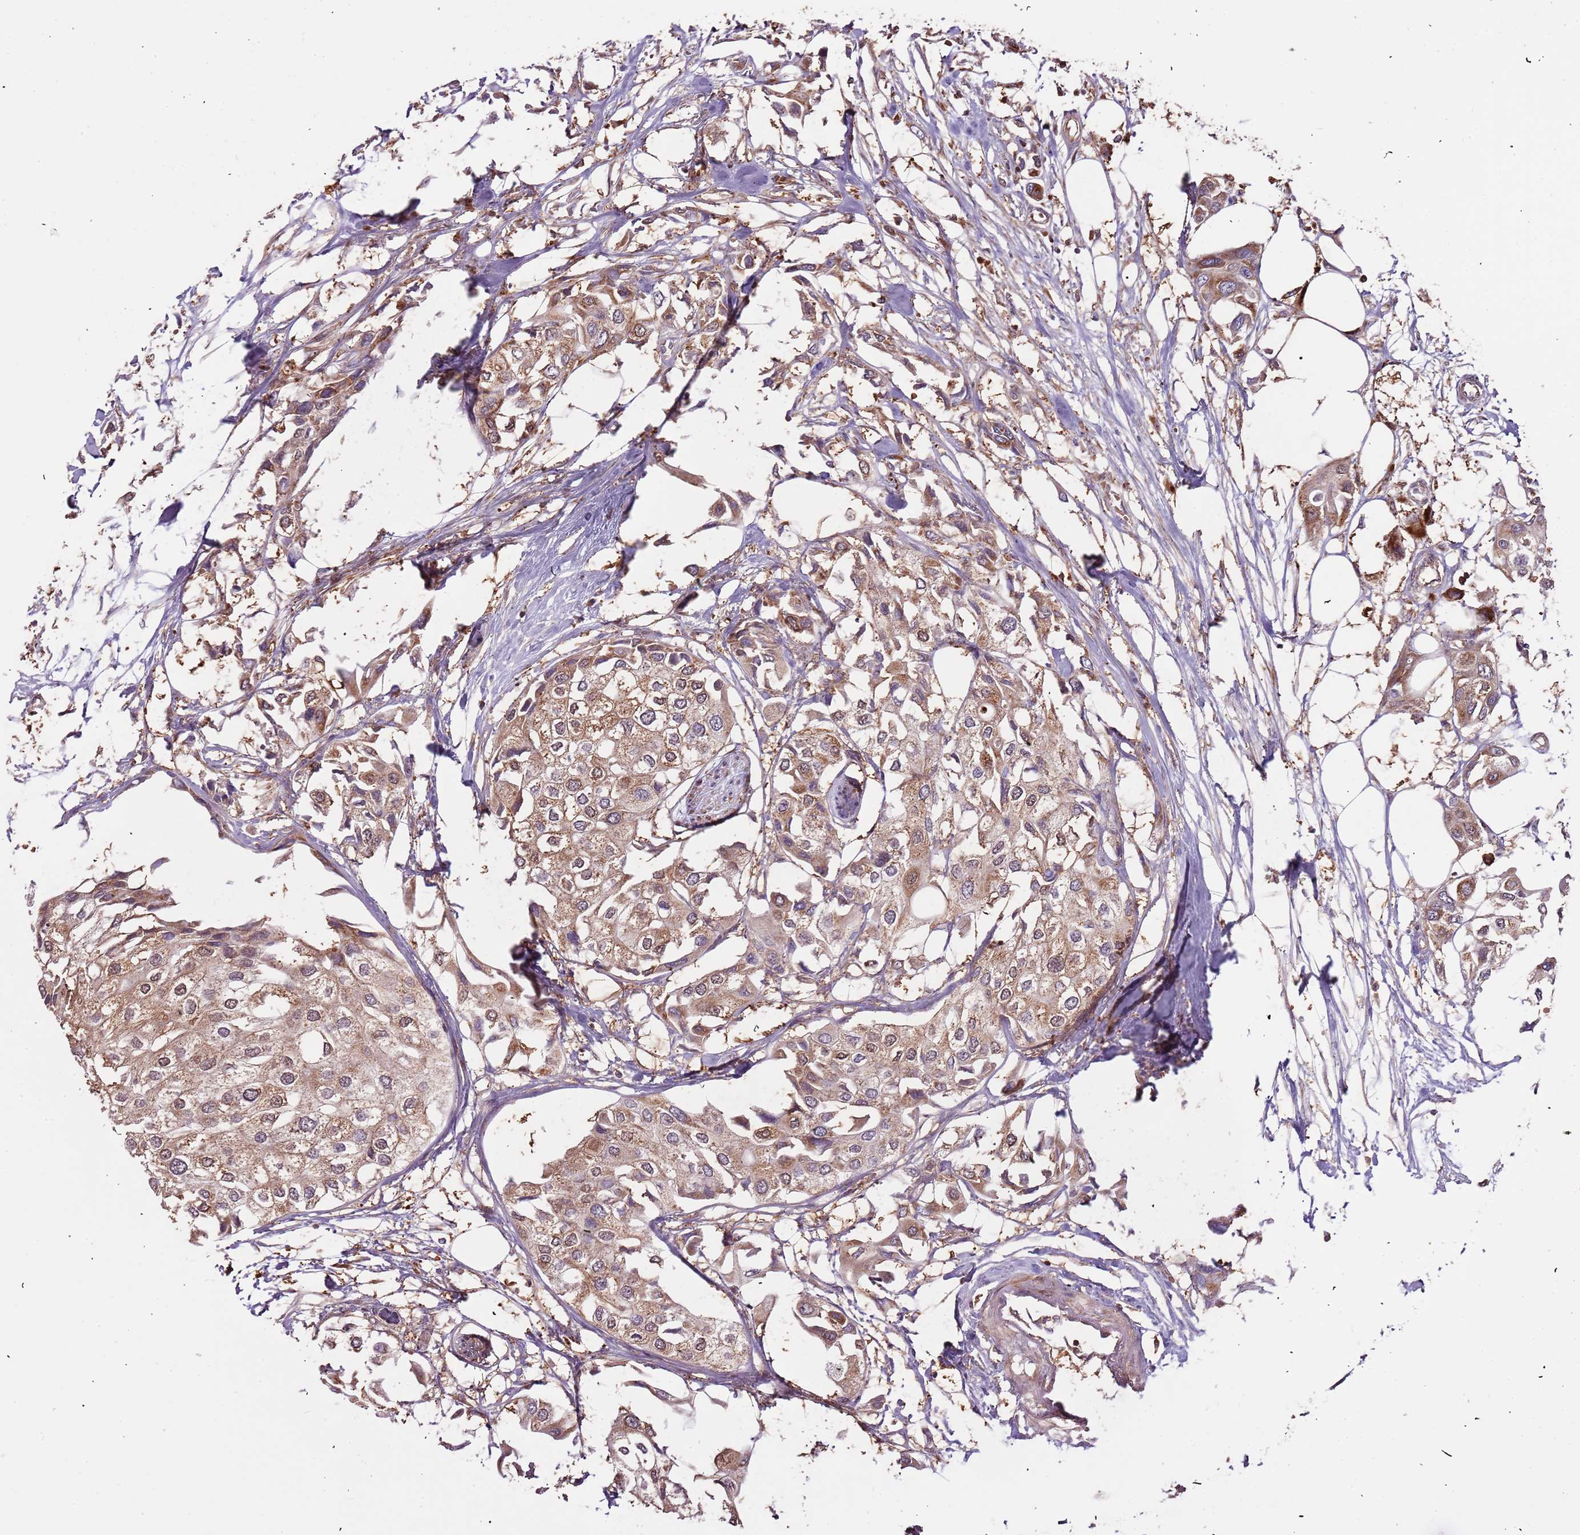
{"staining": {"intensity": "moderate", "quantity": ">75%", "location": "cytoplasmic/membranous,nuclear"}, "tissue": "urothelial cancer", "cell_type": "Tumor cells", "image_type": "cancer", "snomed": [{"axis": "morphology", "description": "Urothelial carcinoma, High grade"}, {"axis": "topography", "description": "Urinary bladder"}], "caption": "Urothelial cancer tissue shows moderate cytoplasmic/membranous and nuclear staining in approximately >75% of tumor cells", "gene": "IL17RD", "patient": {"sex": "male", "age": 64}}